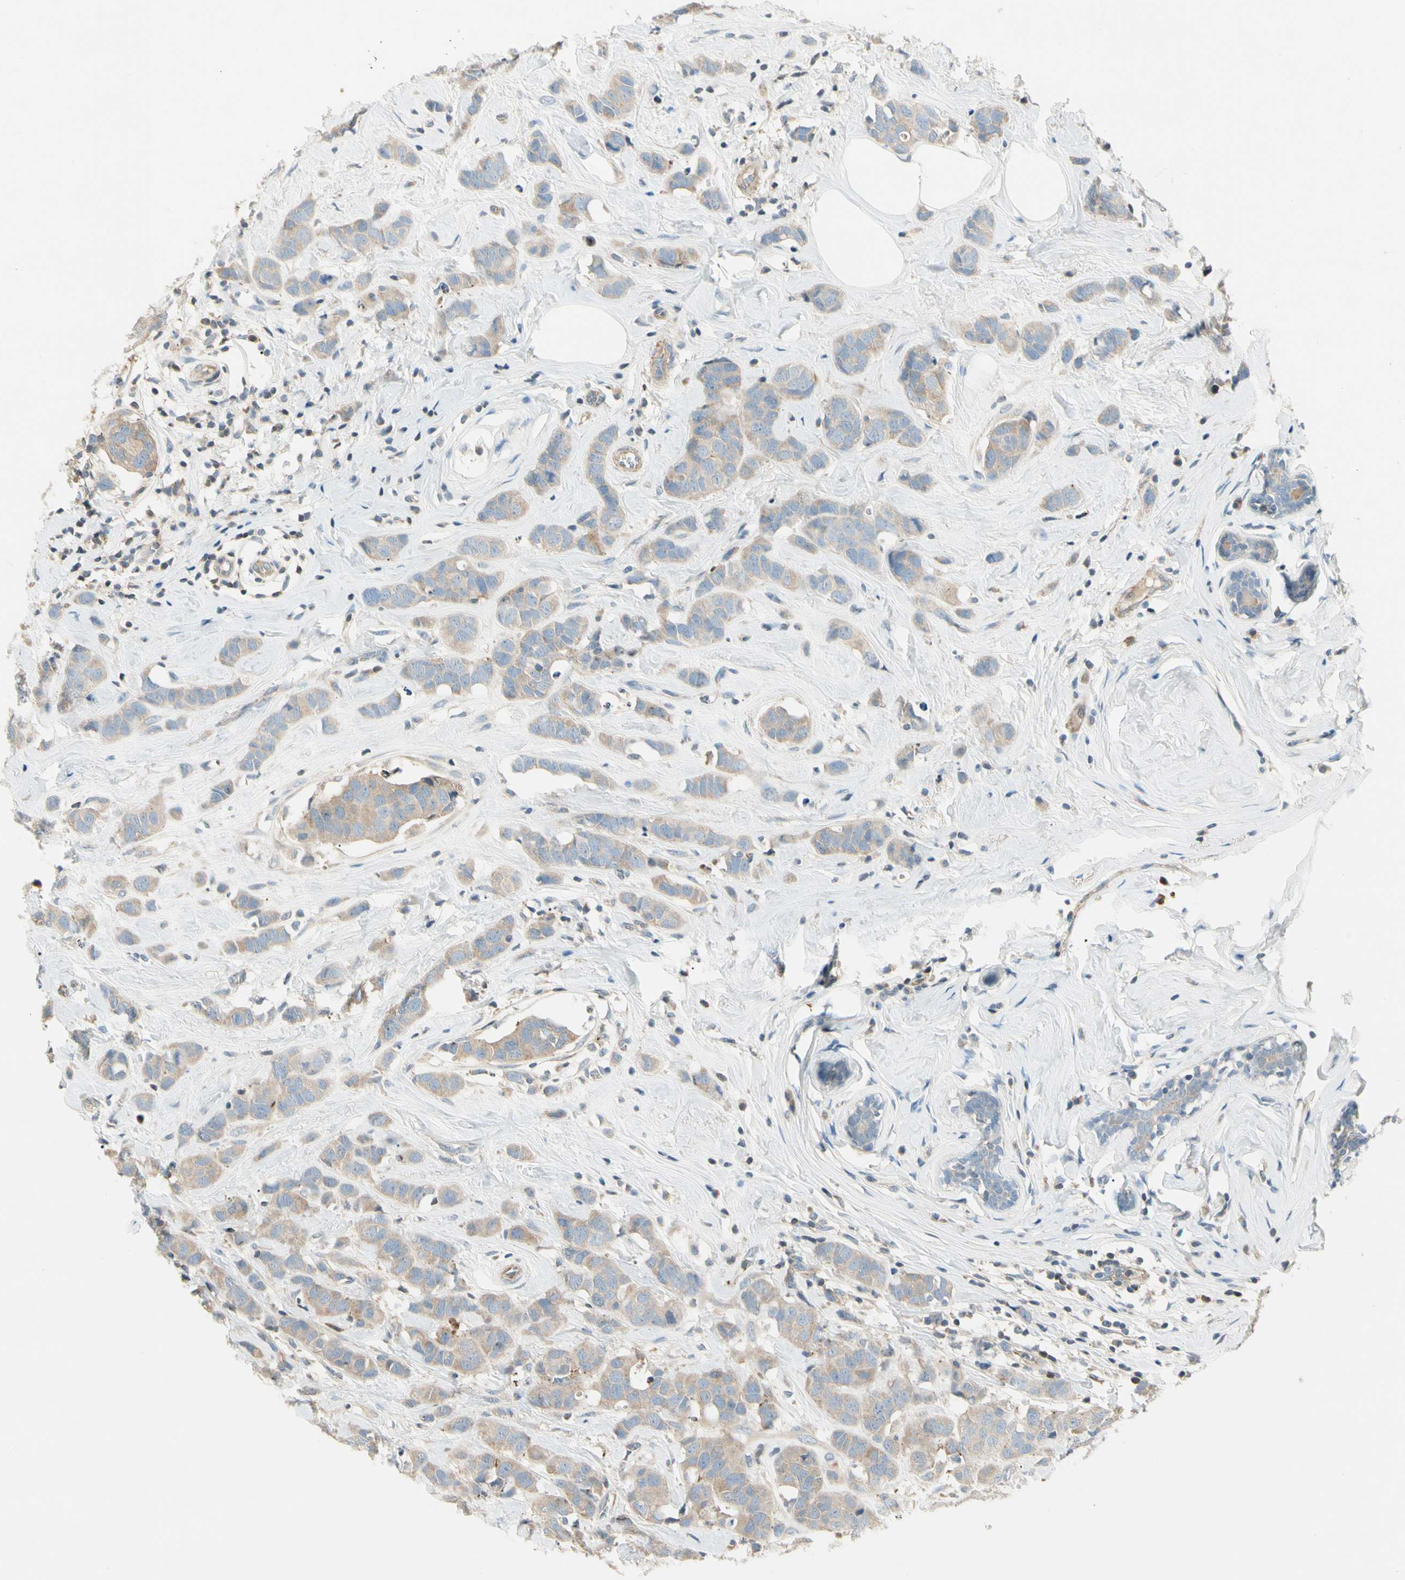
{"staining": {"intensity": "weak", "quantity": ">75%", "location": "cytoplasmic/membranous"}, "tissue": "breast cancer", "cell_type": "Tumor cells", "image_type": "cancer", "snomed": [{"axis": "morphology", "description": "Normal tissue, NOS"}, {"axis": "morphology", "description": "Duct carcinoma"}, {"axis": "topography", "description": "Breast"}], "caption": "DAB immunohistochemical staining of breast cancer (intraductal carcinoma) exhibits weak cytoplasmic/membranous protein positivity in approximately >75% of tumor cells.", "gene": "CDH6", "patient": {"sex": "female", "age": 50}}